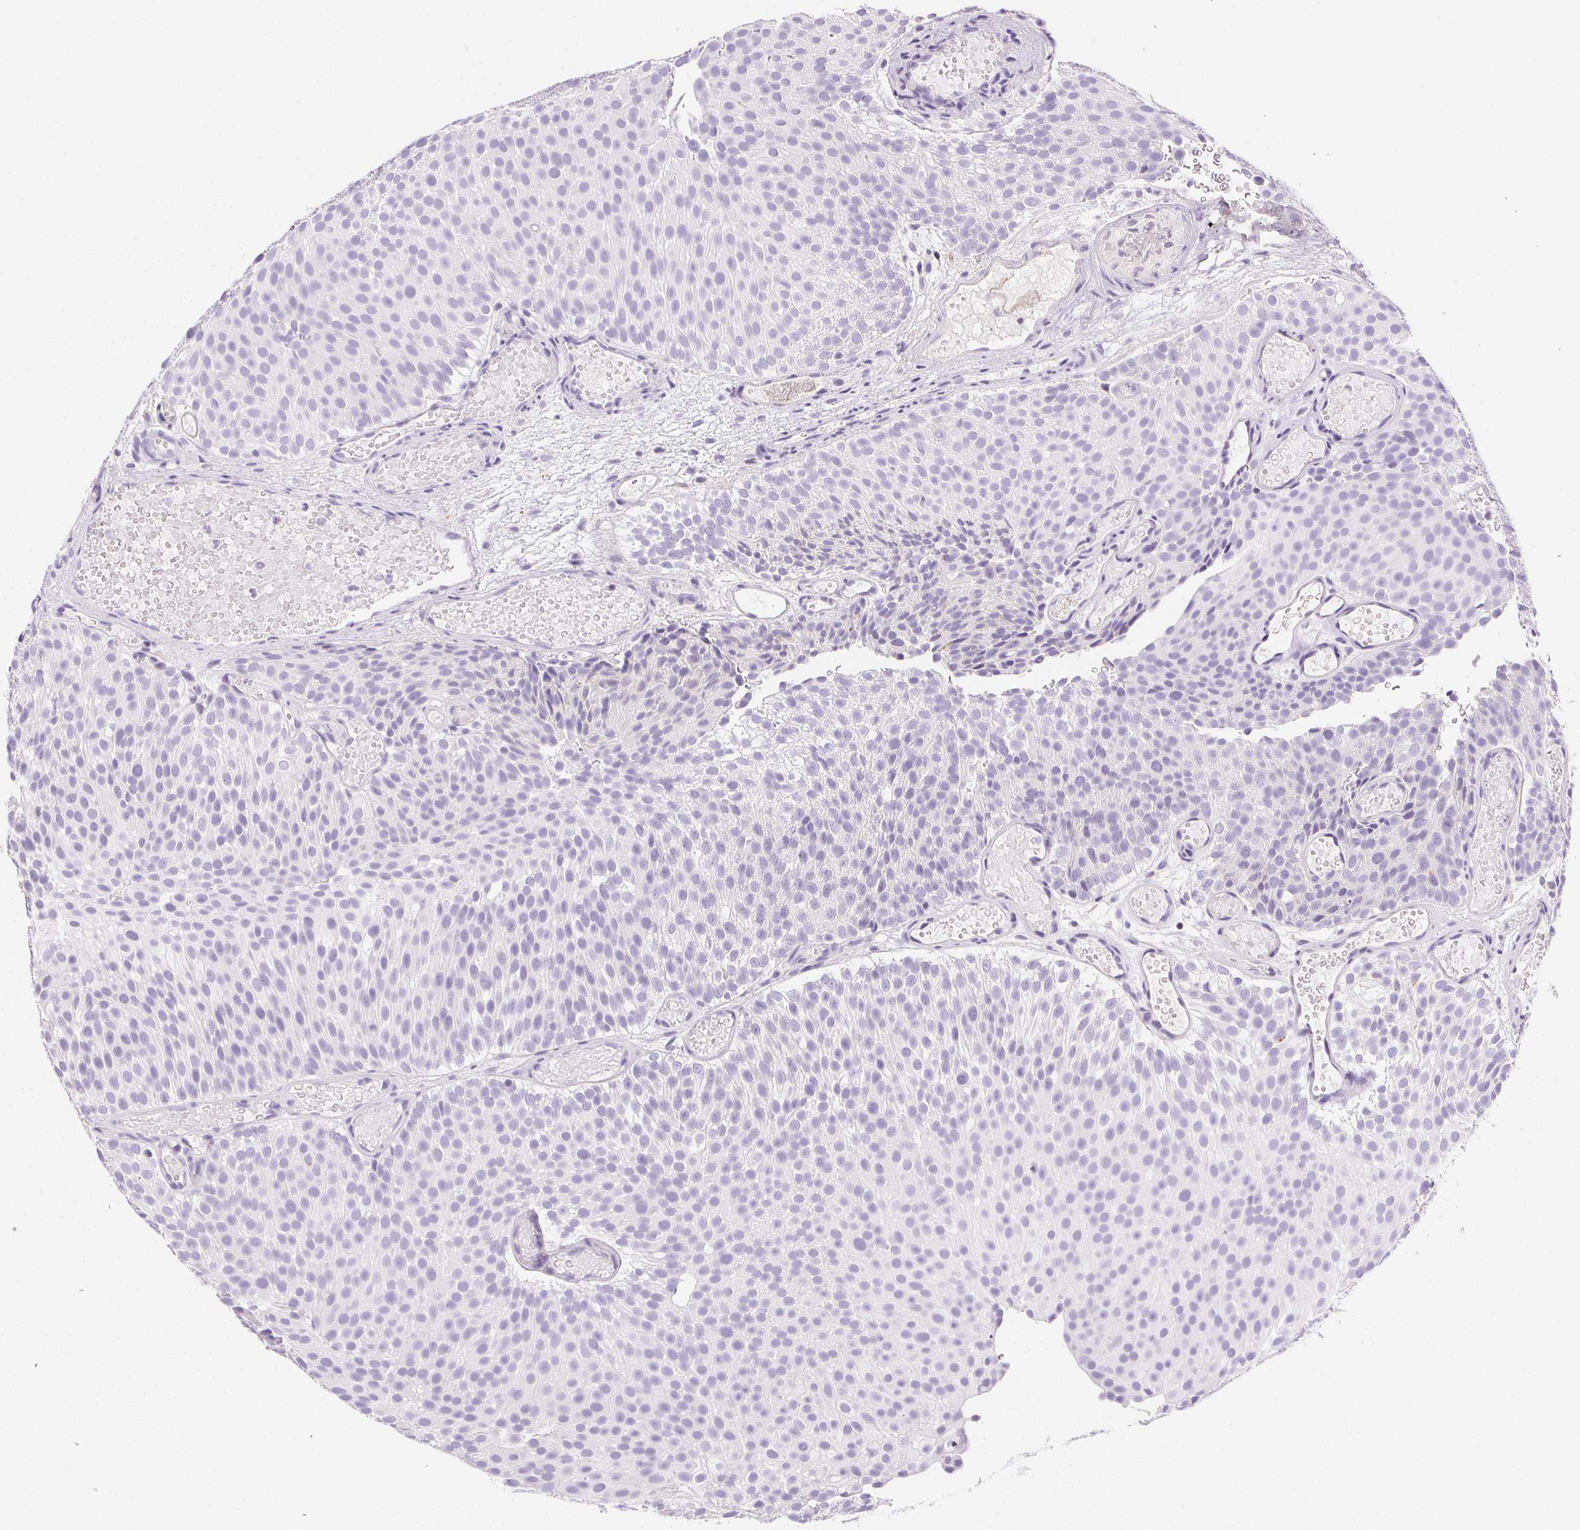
{"staining": {"intensity": "negative", "quantity": "none", "location": "none"}, "tissue": "urothelial cancer", "cell_type": "Tumor cells", "image_type": "cancer", "snomed": [{"axis": "morphology", "description": "Urothelial carcinoma, Low grade"}, {"axis": "topography", "description": "Urinary bladder"}], "caption": "Tumor cells show no significant protein expression in urothelial carcinoma (low-grade).", "gene": "BEND2", "patient": {"sex": "male", "age": 78}}